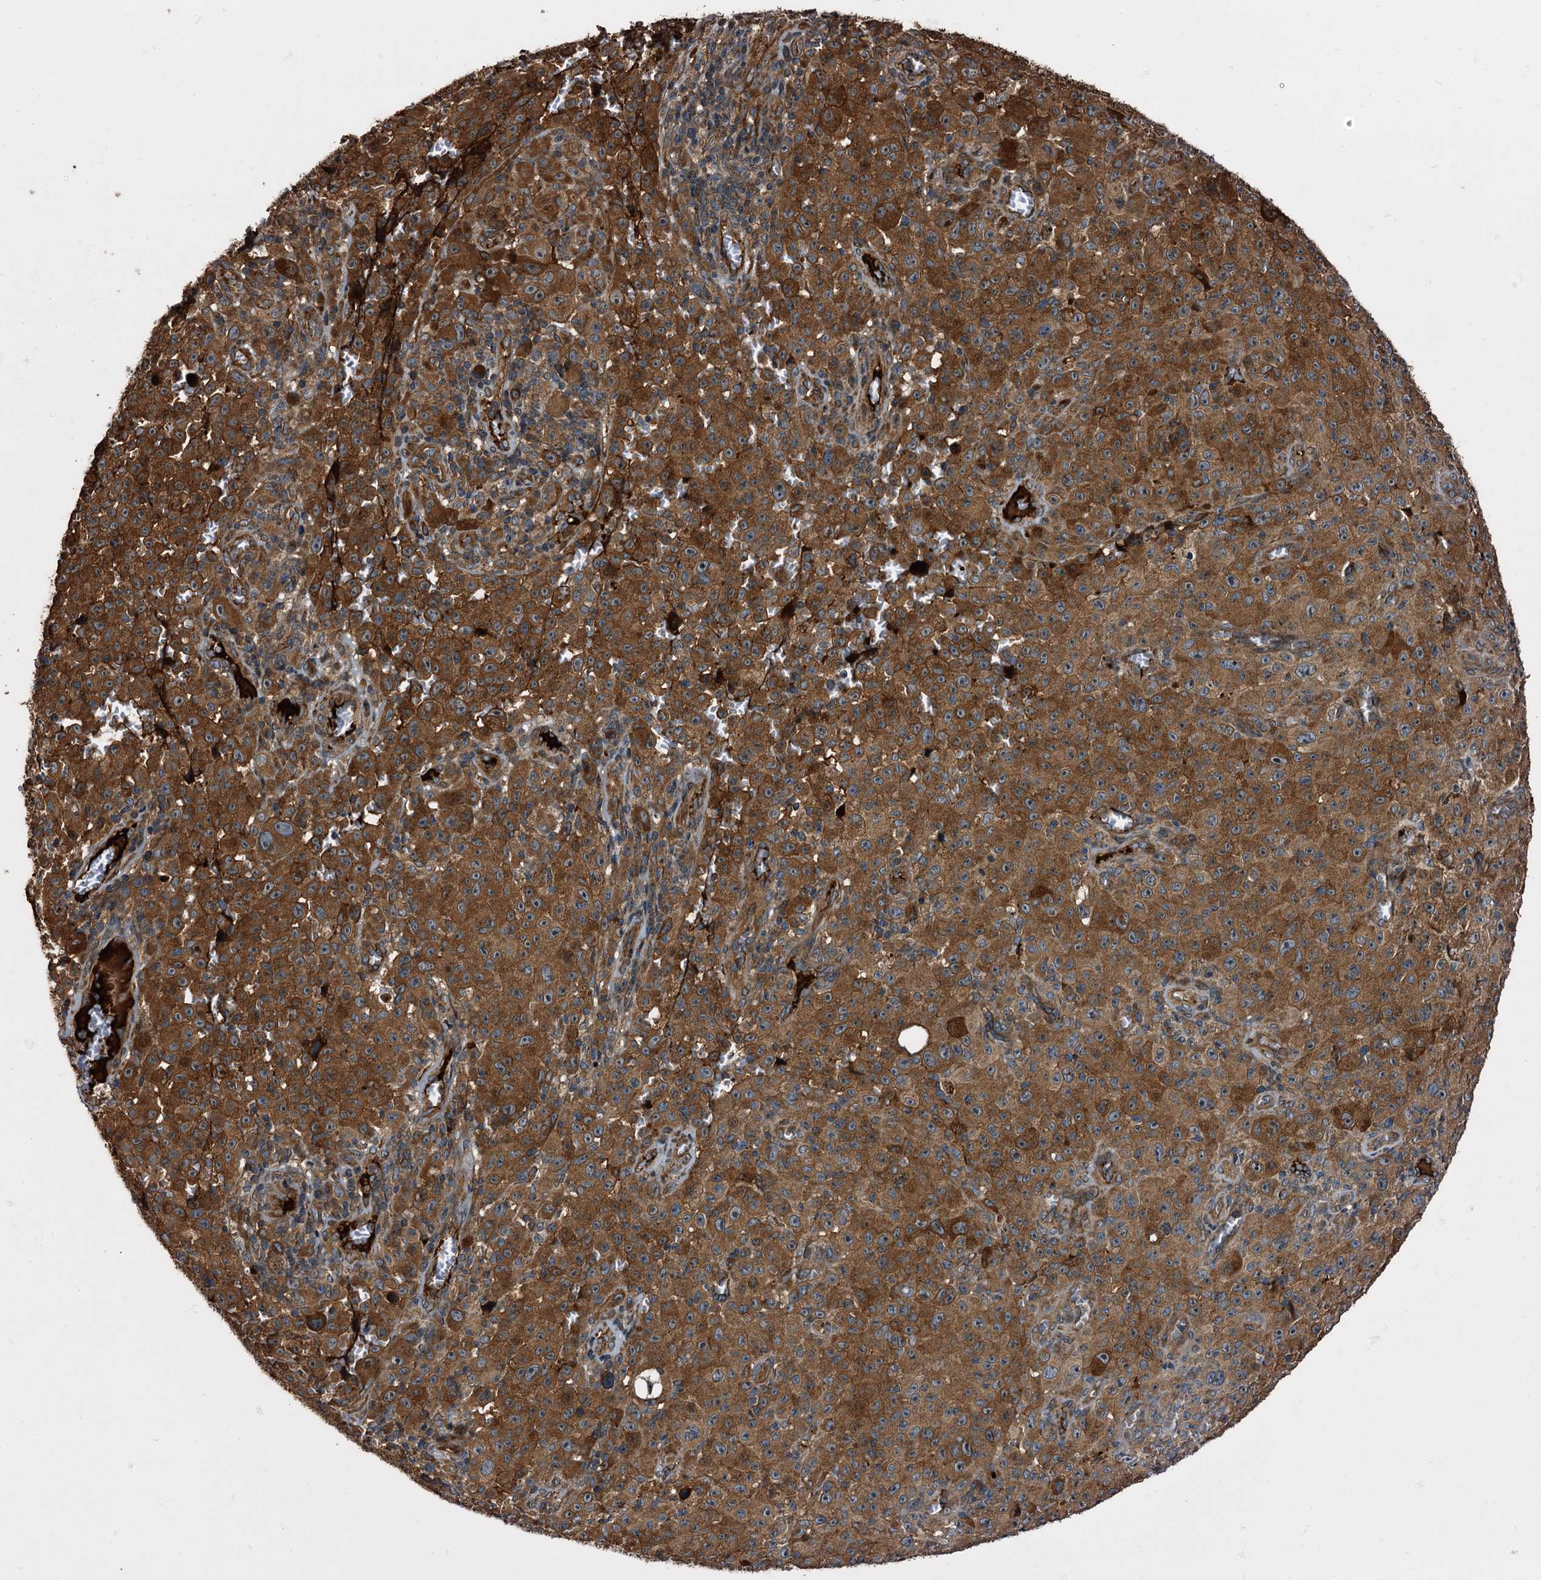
{"staining": {"intensity": "moderate", "quantity": ">75%", "location": "cytoplasmic/membranous"}, "tissue": "melanoma", "cell_type": "Tumor cells", "image_type": "cancer", "snomed": [{"axis": "morphology", "description": "Malignant melanoma, NOS"}, {"axis": "topography", "description": "Skin"}], "caption": "This is a photomicrograph of IHC staining of melanoma, which shows moderate positivity in the cytoplasmic/membranous of tumor cells.", "gene": "PEX5", "patient": {"sex": "female", "age": 82}}